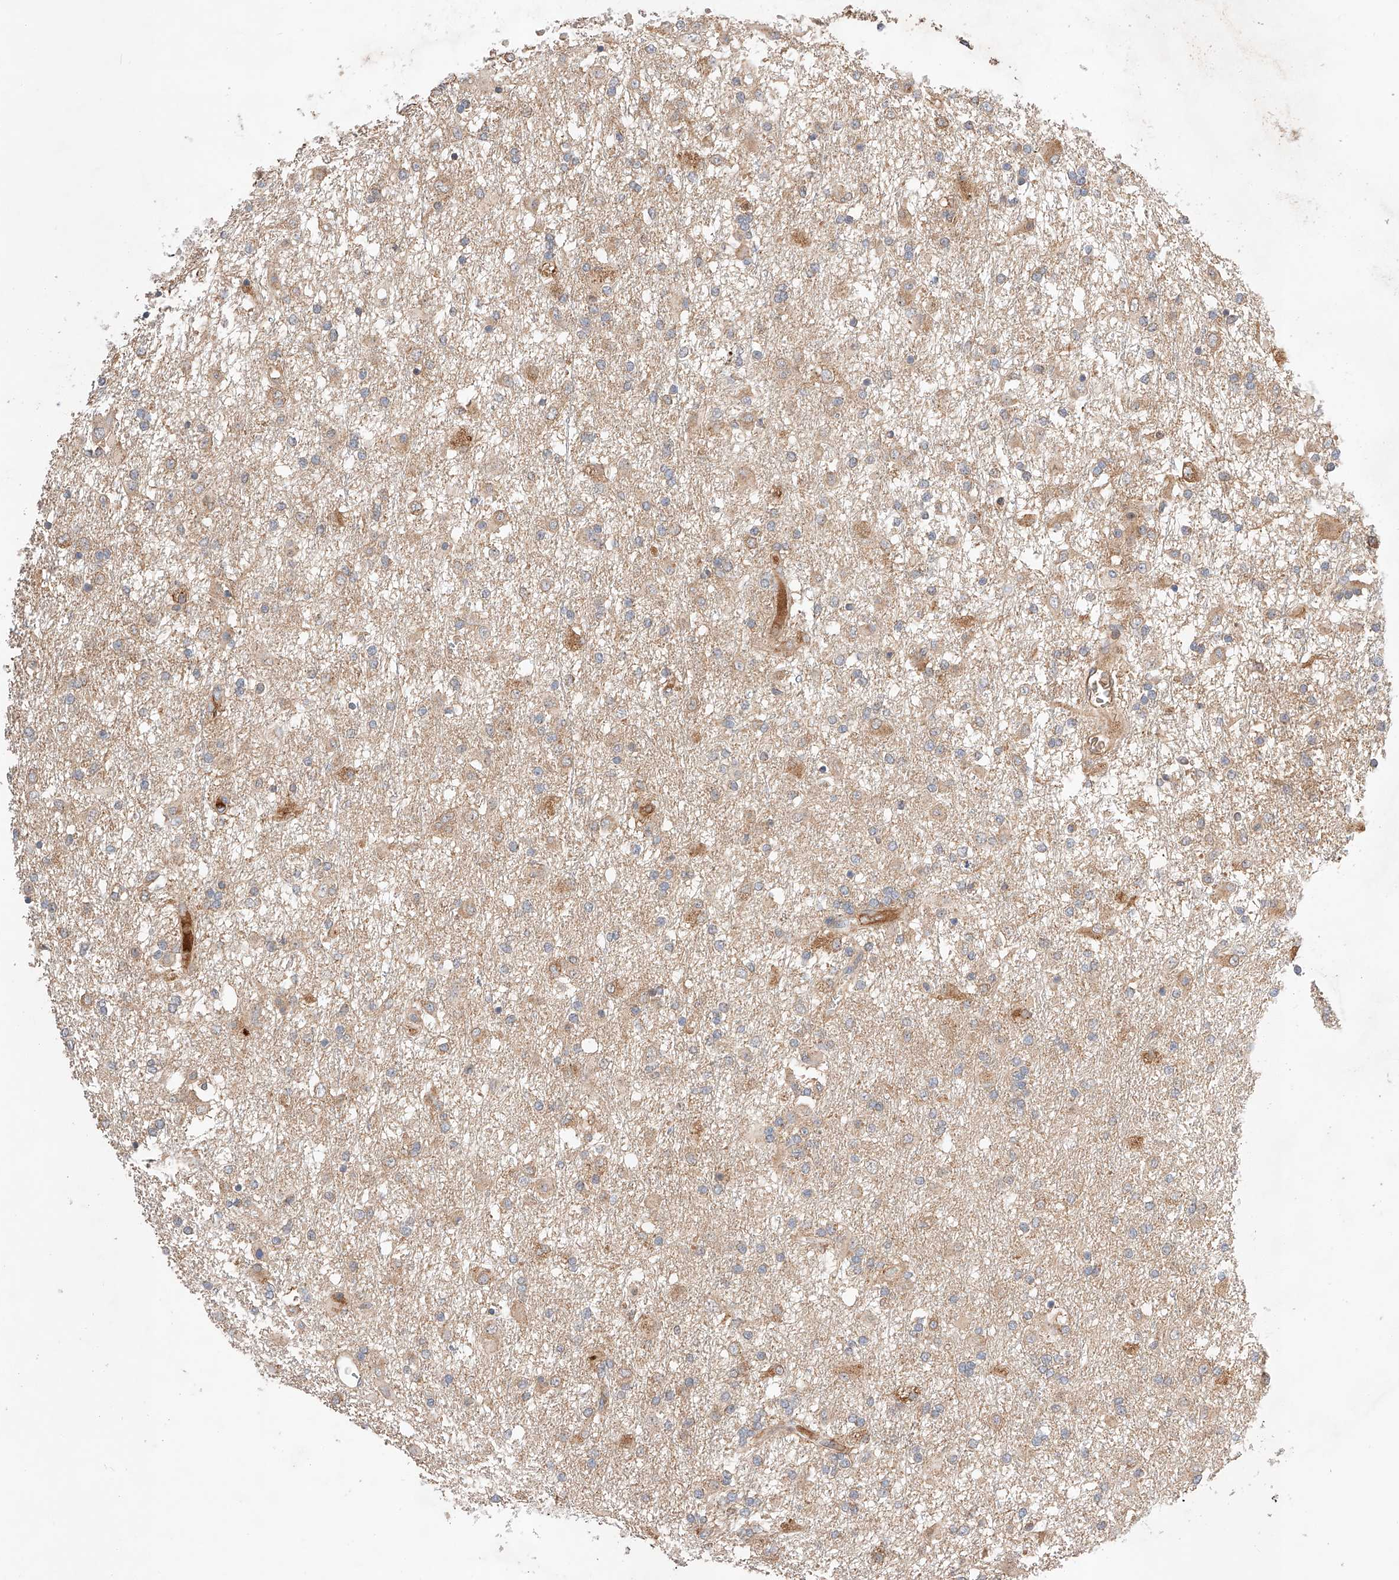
{"staining": {"intensity": "weak", "quantity": "25%-75%", "location": "cytoplasmic/membranous"}, "tissue": "glioma", "cell_type": "Tumor cells", "image_type": "cancer", "snomed": [{"axis": "morphology", "description": "Glioma, malignant, Low grade"}, {"axis": "topography", "description": "Brain"}], "caption": "DAB immunohistochemical staining of low-grade glioma (malignant) demonstrates weak cytoplasmic/membranous protein staining in about 25%-75% of tumor cells.", "gene": "RAB23", "patient": {"sex": "male", "age": 65}}